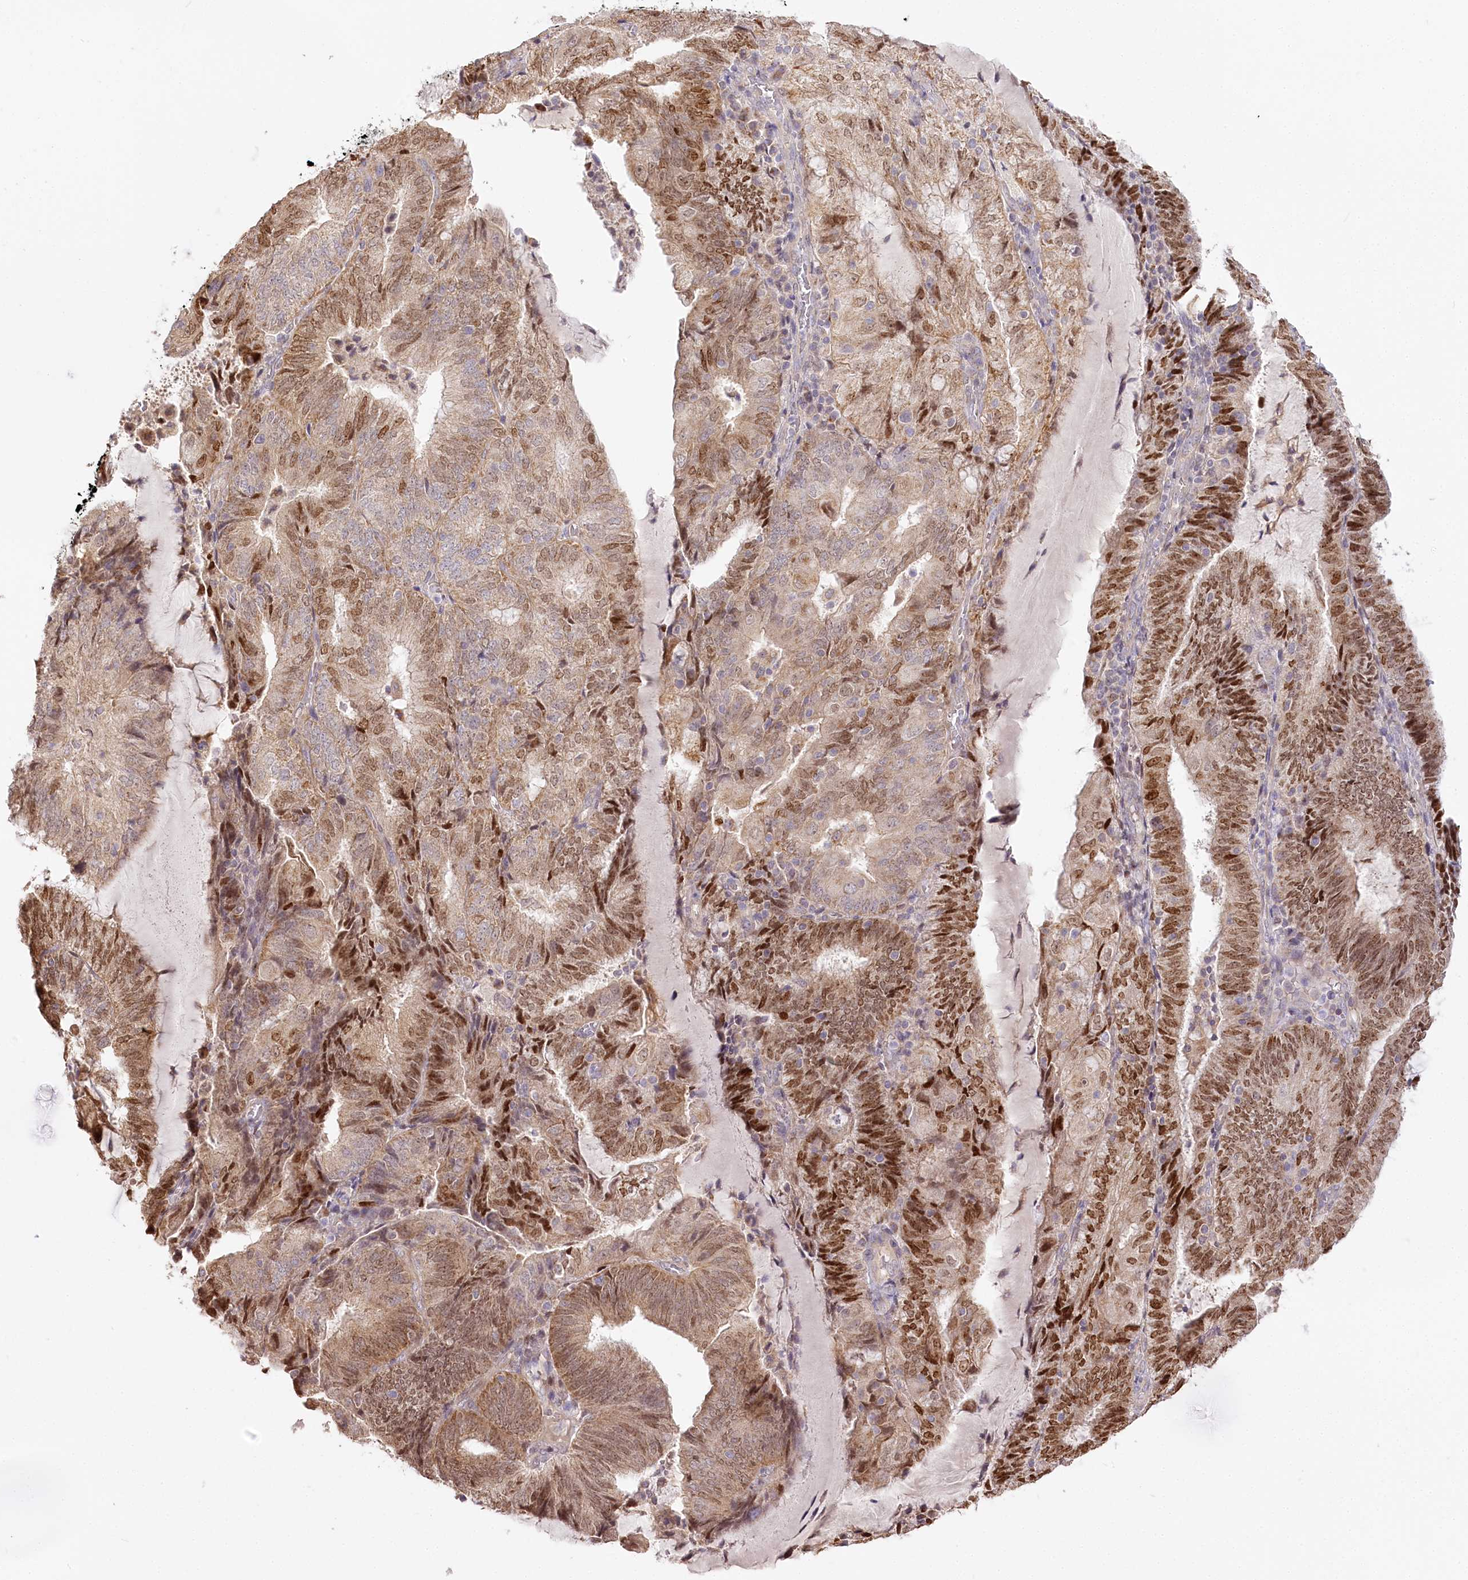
{"staining": {"intensity": "moderate", "quantity": ">75%", "location": "cytoplasmic/membranous,nuclear"}, "tissue": "endometrial cancer", "cell_type": "Tumor cells", "image_type": "cancer", "snomed": [{"axis": "morphology", "description": "Adenocarcinoma, NOS"}, {"axis": "topography", "description": "Endometrium"}], "caption": "Immunohistochemistry histopathology image of human endometrial cancer (adenocarcinoma) stained for a protein (brown), which displays medium levels of moderate cytoplasmic/membranous and nuclear positivity in approximately >75% of tumor cells.", "gene": "ZNF226", "patient": {"sex": "female", "age": 81}}